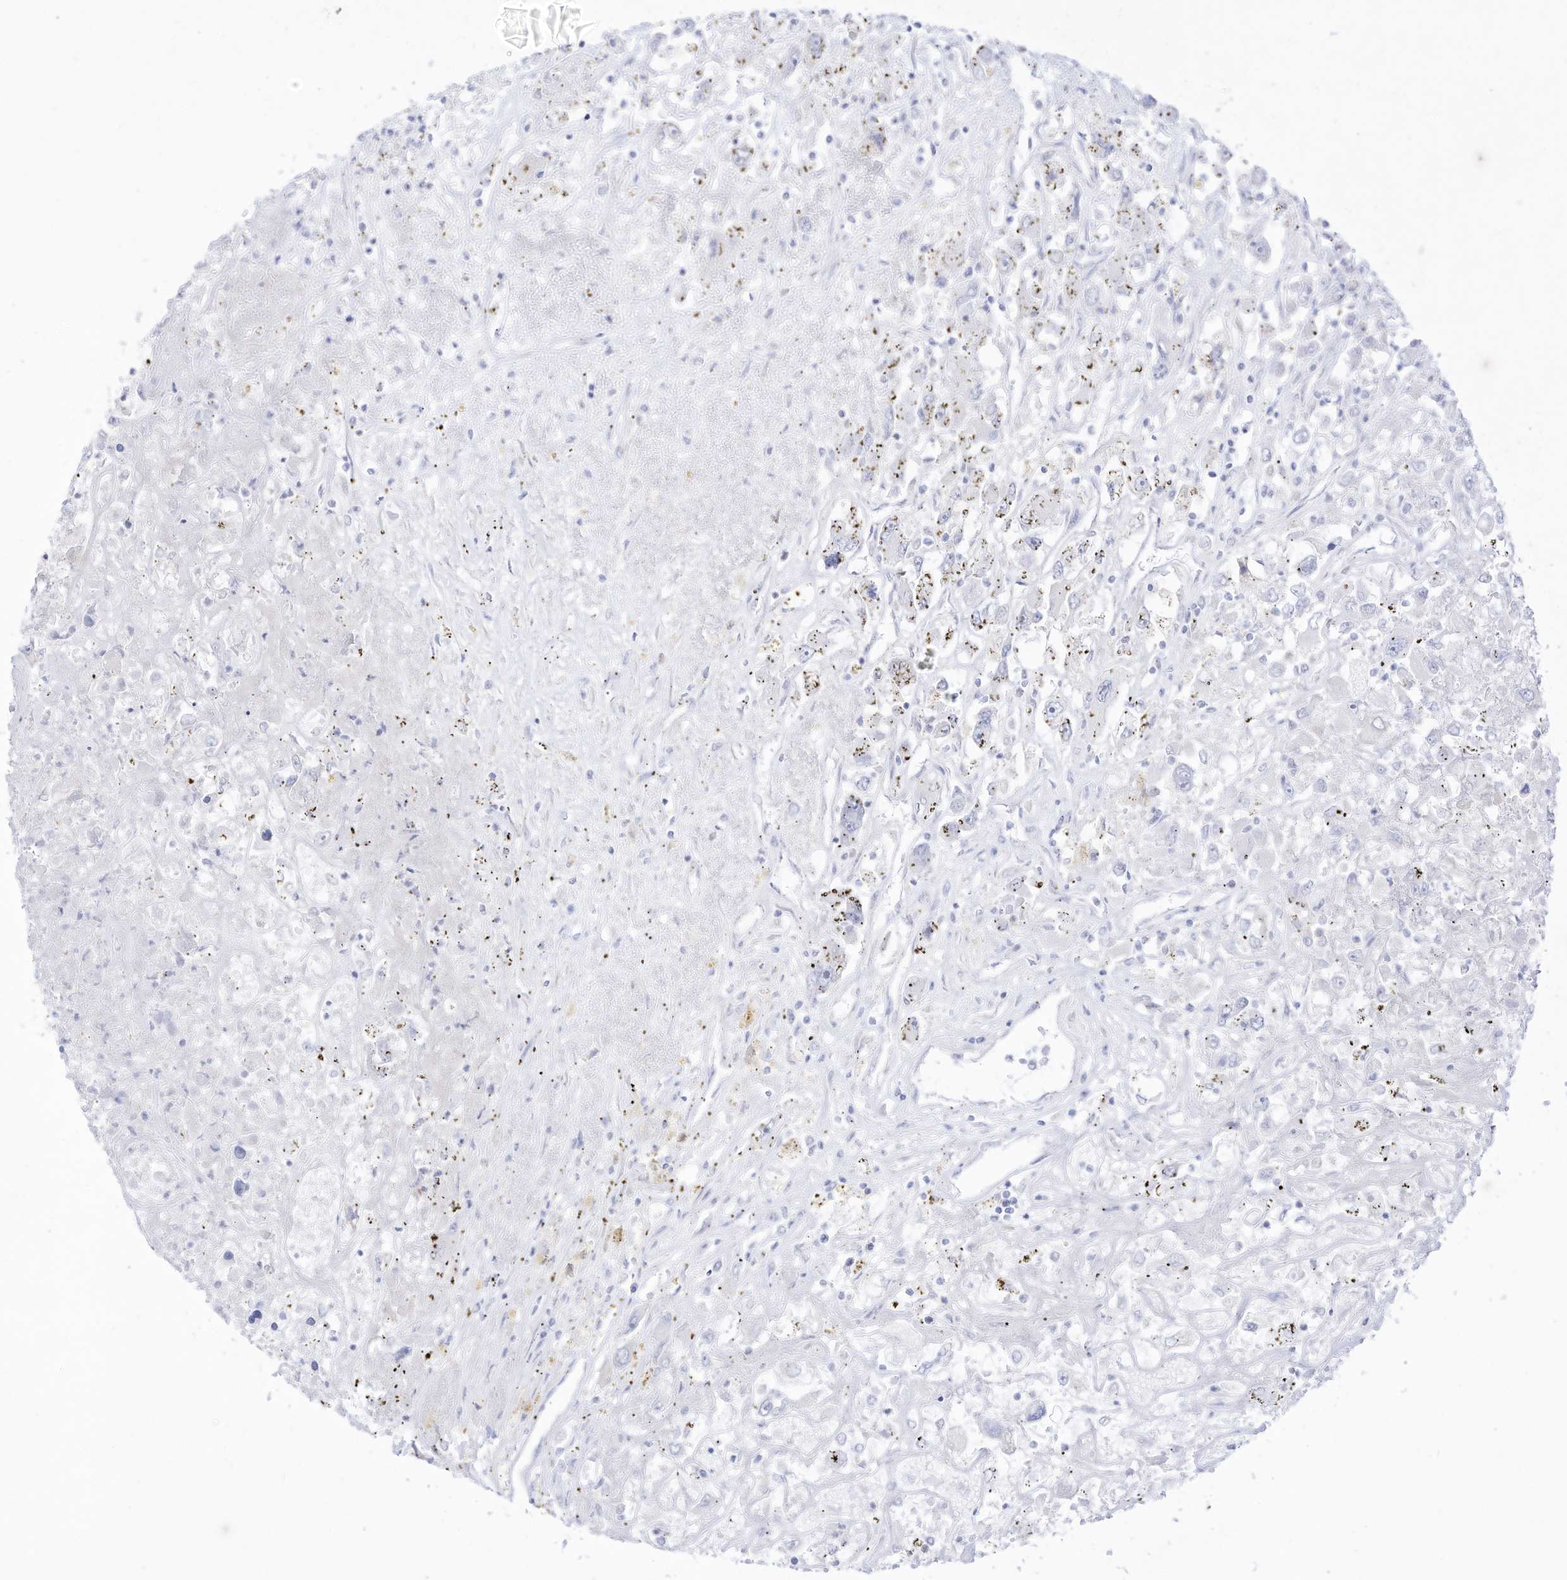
{"staining": {"intensity": "negative", "quantity": "none", "location": "none"}, "tissue": "renal cancer", "cell_type": "Tumor cells", "image_type": "cancer", "snomed": [{"axis": "morphology", "description": "Adenocarcinoma, NOS"}, {"axis": "topography", "description": "Kidney"}], "caption": "There is no significant expression in tumor cells of renal cancer (adenocarcinoma). (DAB (3,3'-diaminobenzidine) immunohistochemistry with hematoxylin counter stain).", "gene": "DMKN", "patient": {"sex": "female", "age": 52}}